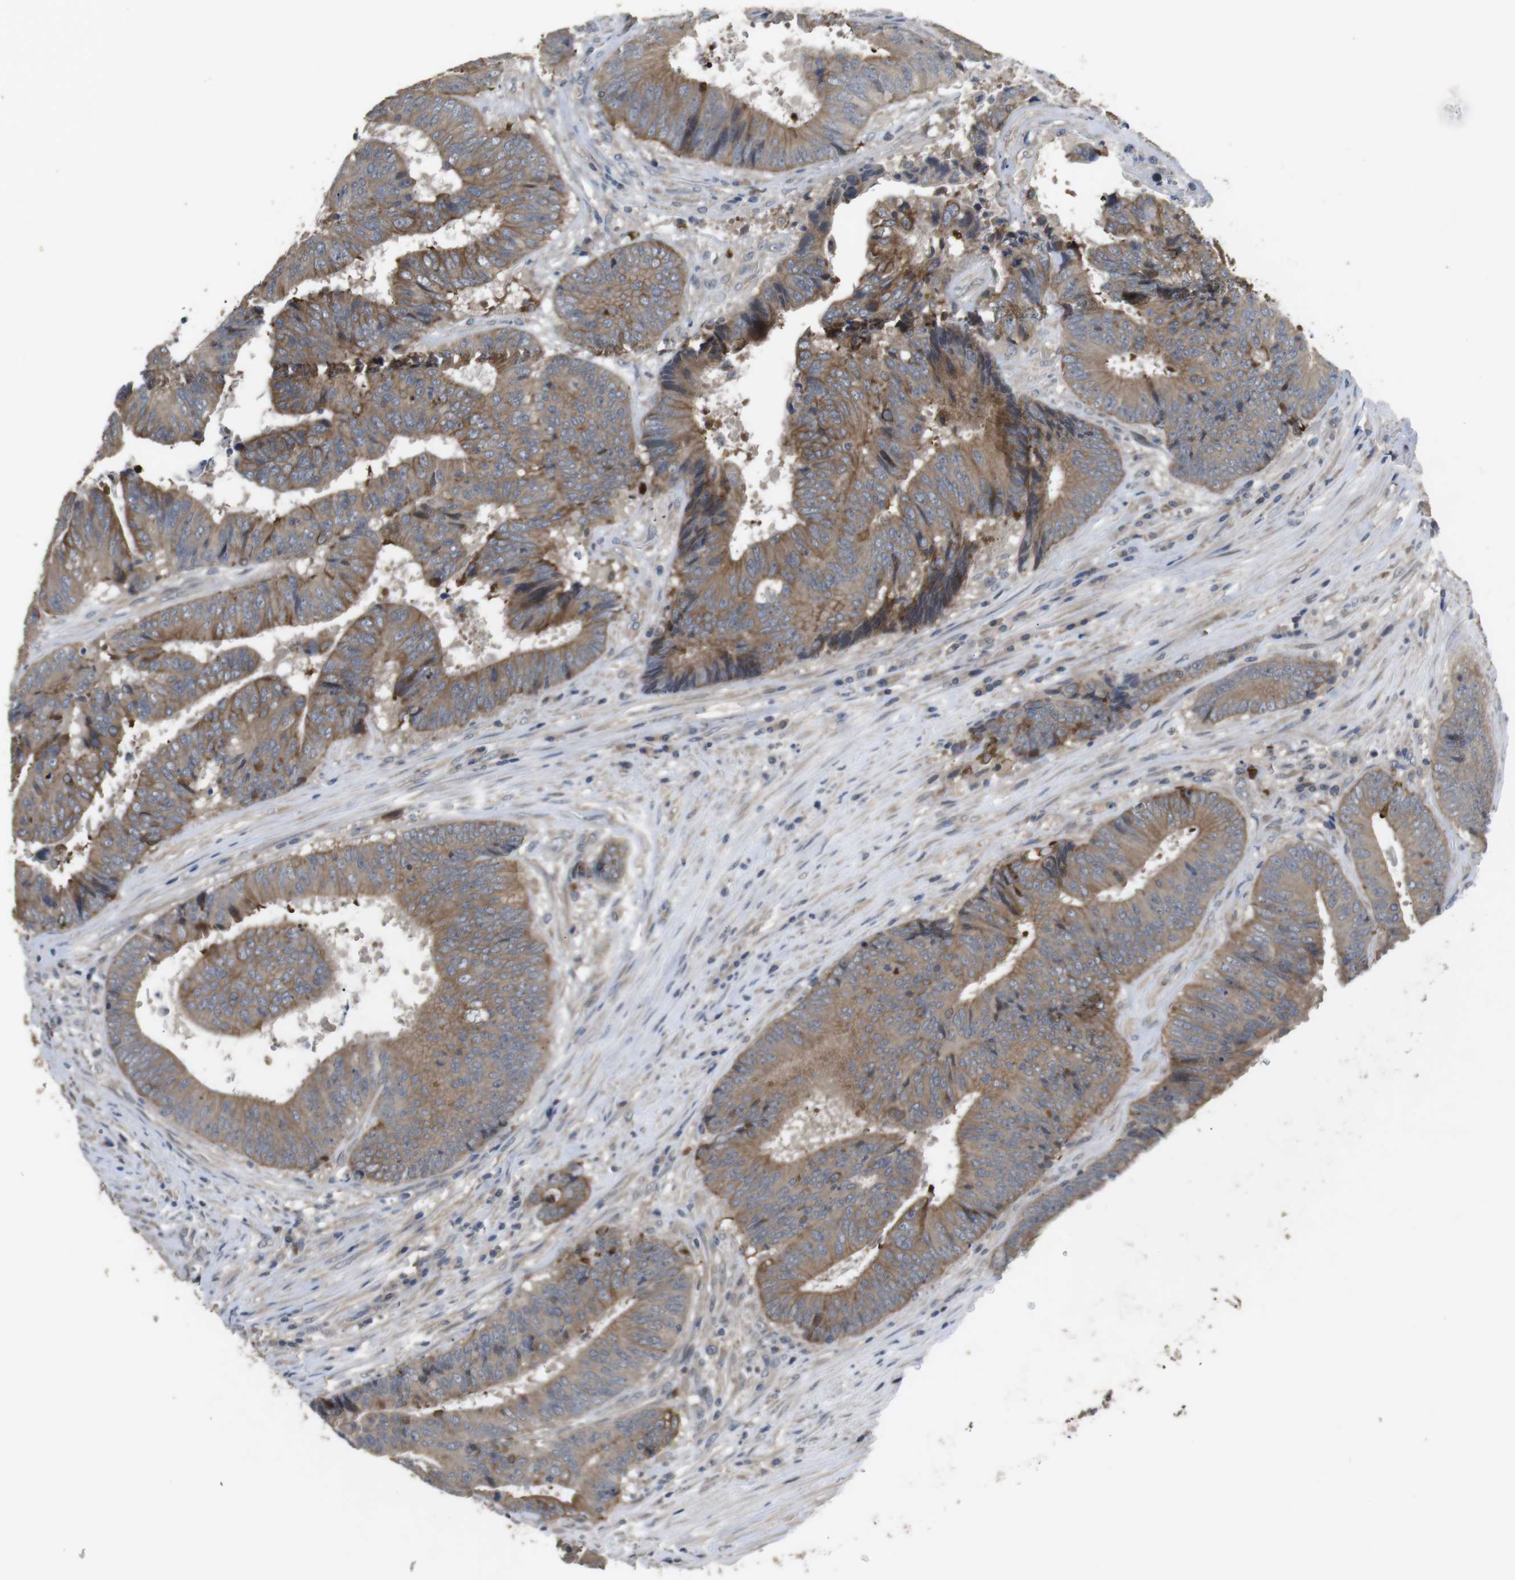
{"staining": {"intensity": "moderate", "quantity": ">75%", "location": "cytoplasmic/membranous"}, "tissue": "colorectal cancer", "cell_type": "Tumor cells", "image_type": "cancer", "snomed": [{"axis": "morphology", "description": "Adenocarcinoma, NOS"}, {"axis": "topography", "description": "Rectum"}], "caption": "Protein staining by immunohistochemistry (IHC) displays moderate cytoplasmic/membranous positivity in approximately >75% of tumor cells in colorectal cancer (adenocarcinoma). Using DAB (brown) and hematoxylin (blue) stains, captured at high magnification using brightfield microscopy.", "gene": "ADGRL3", "patient": {"sex": "male", "age": 72}}